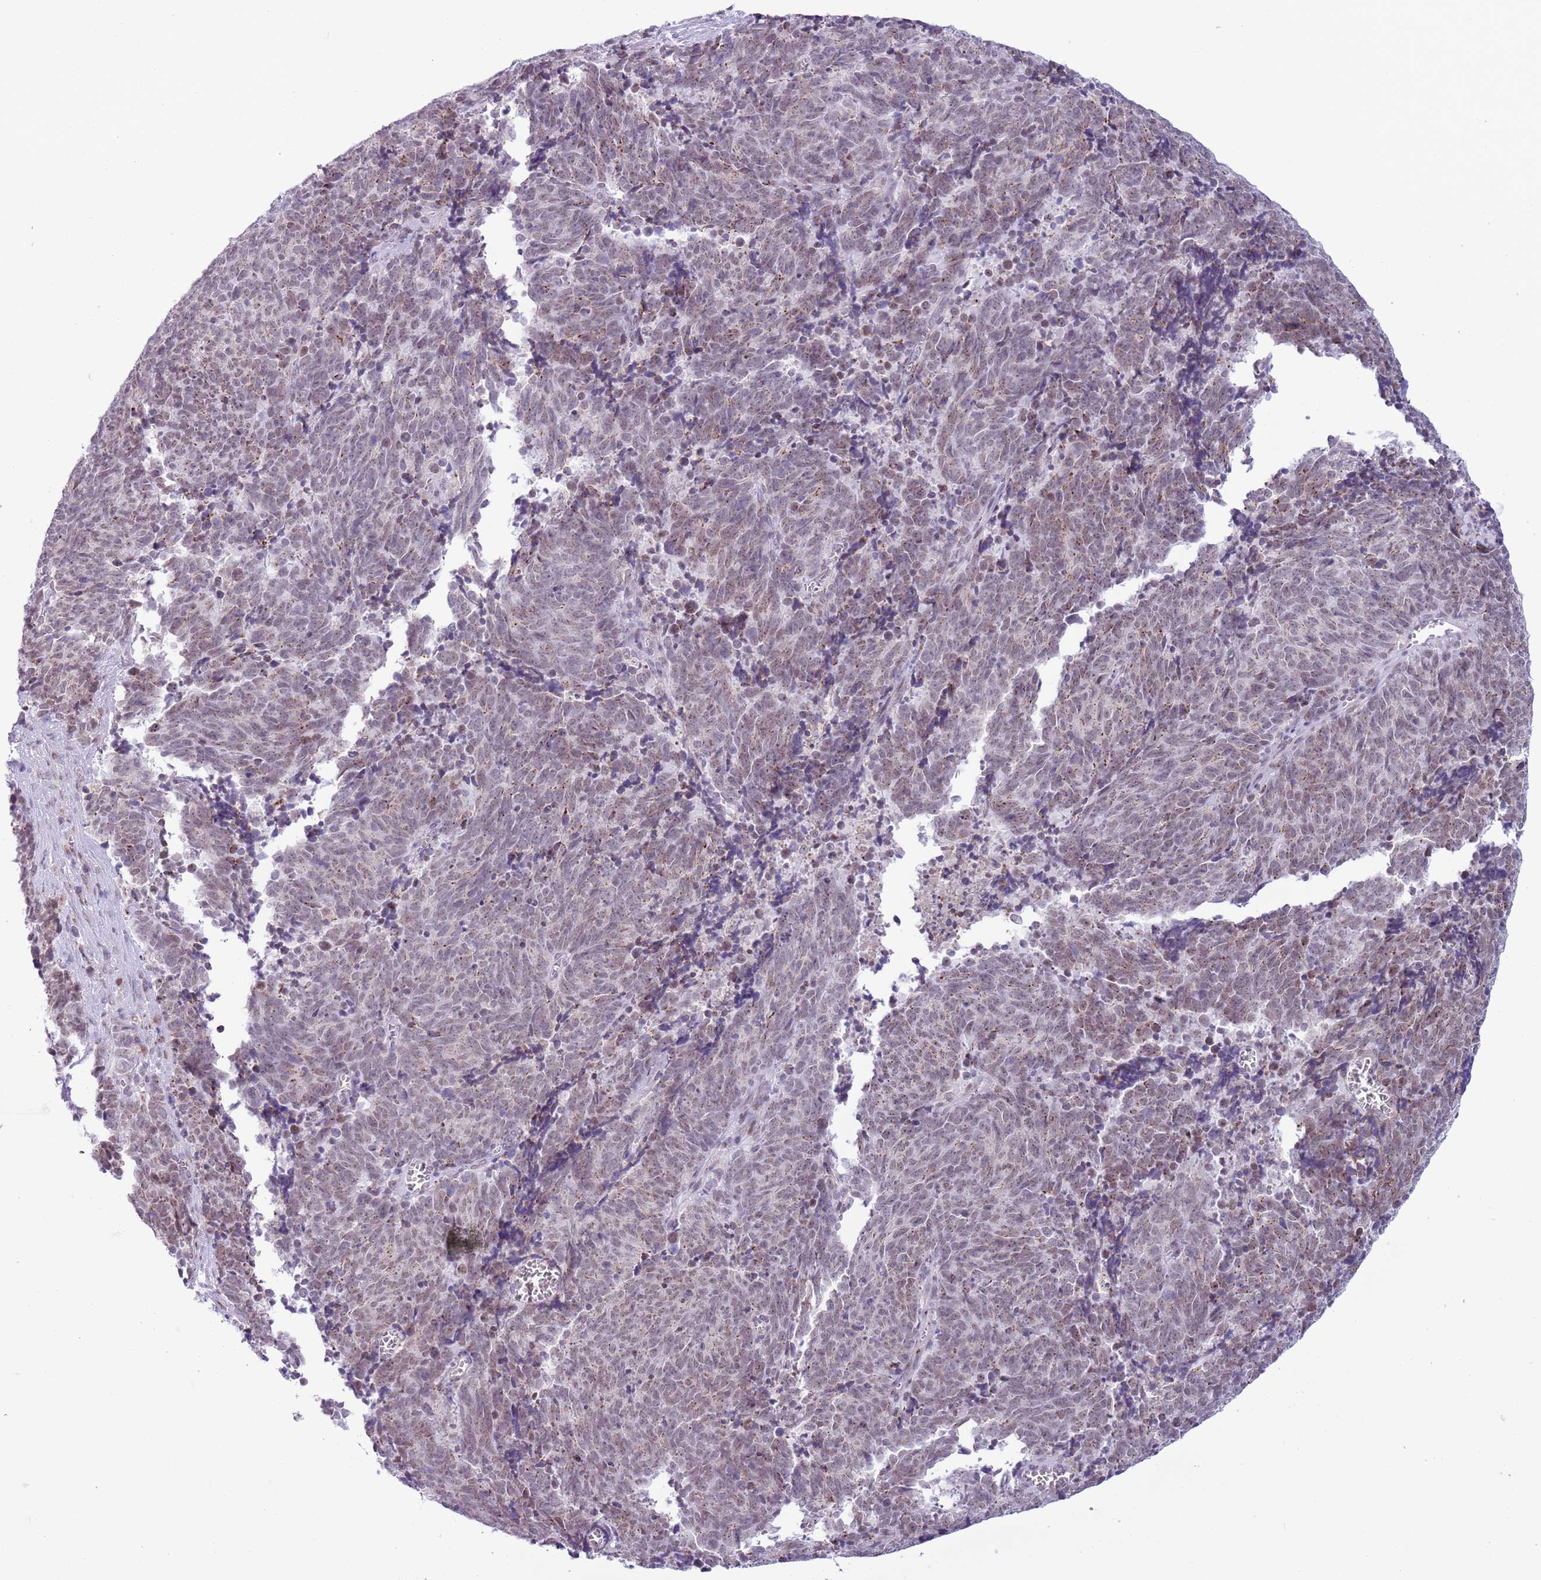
{"staining": {"intensity": "weak", "quantity": "25%-75%", "location": "nuclear"}, "tissue": "cervical cancer", "cell_type": "Tumor cells", "image_type": "cancer", "snomed": [{"axis": "morphology", "description": "Squamous cell carcinoma, NOS"}, {"axis": "topography", "description": "Cervix"}], "caption": "Brown immunohistochemical staining in human squamous cell carcinoma (cervical) reveals weak nuclear expression in approximately 25%-75% of tumor cells.", "gene": "ZNF576", "patient": {"sex": "female", "age": 29}}